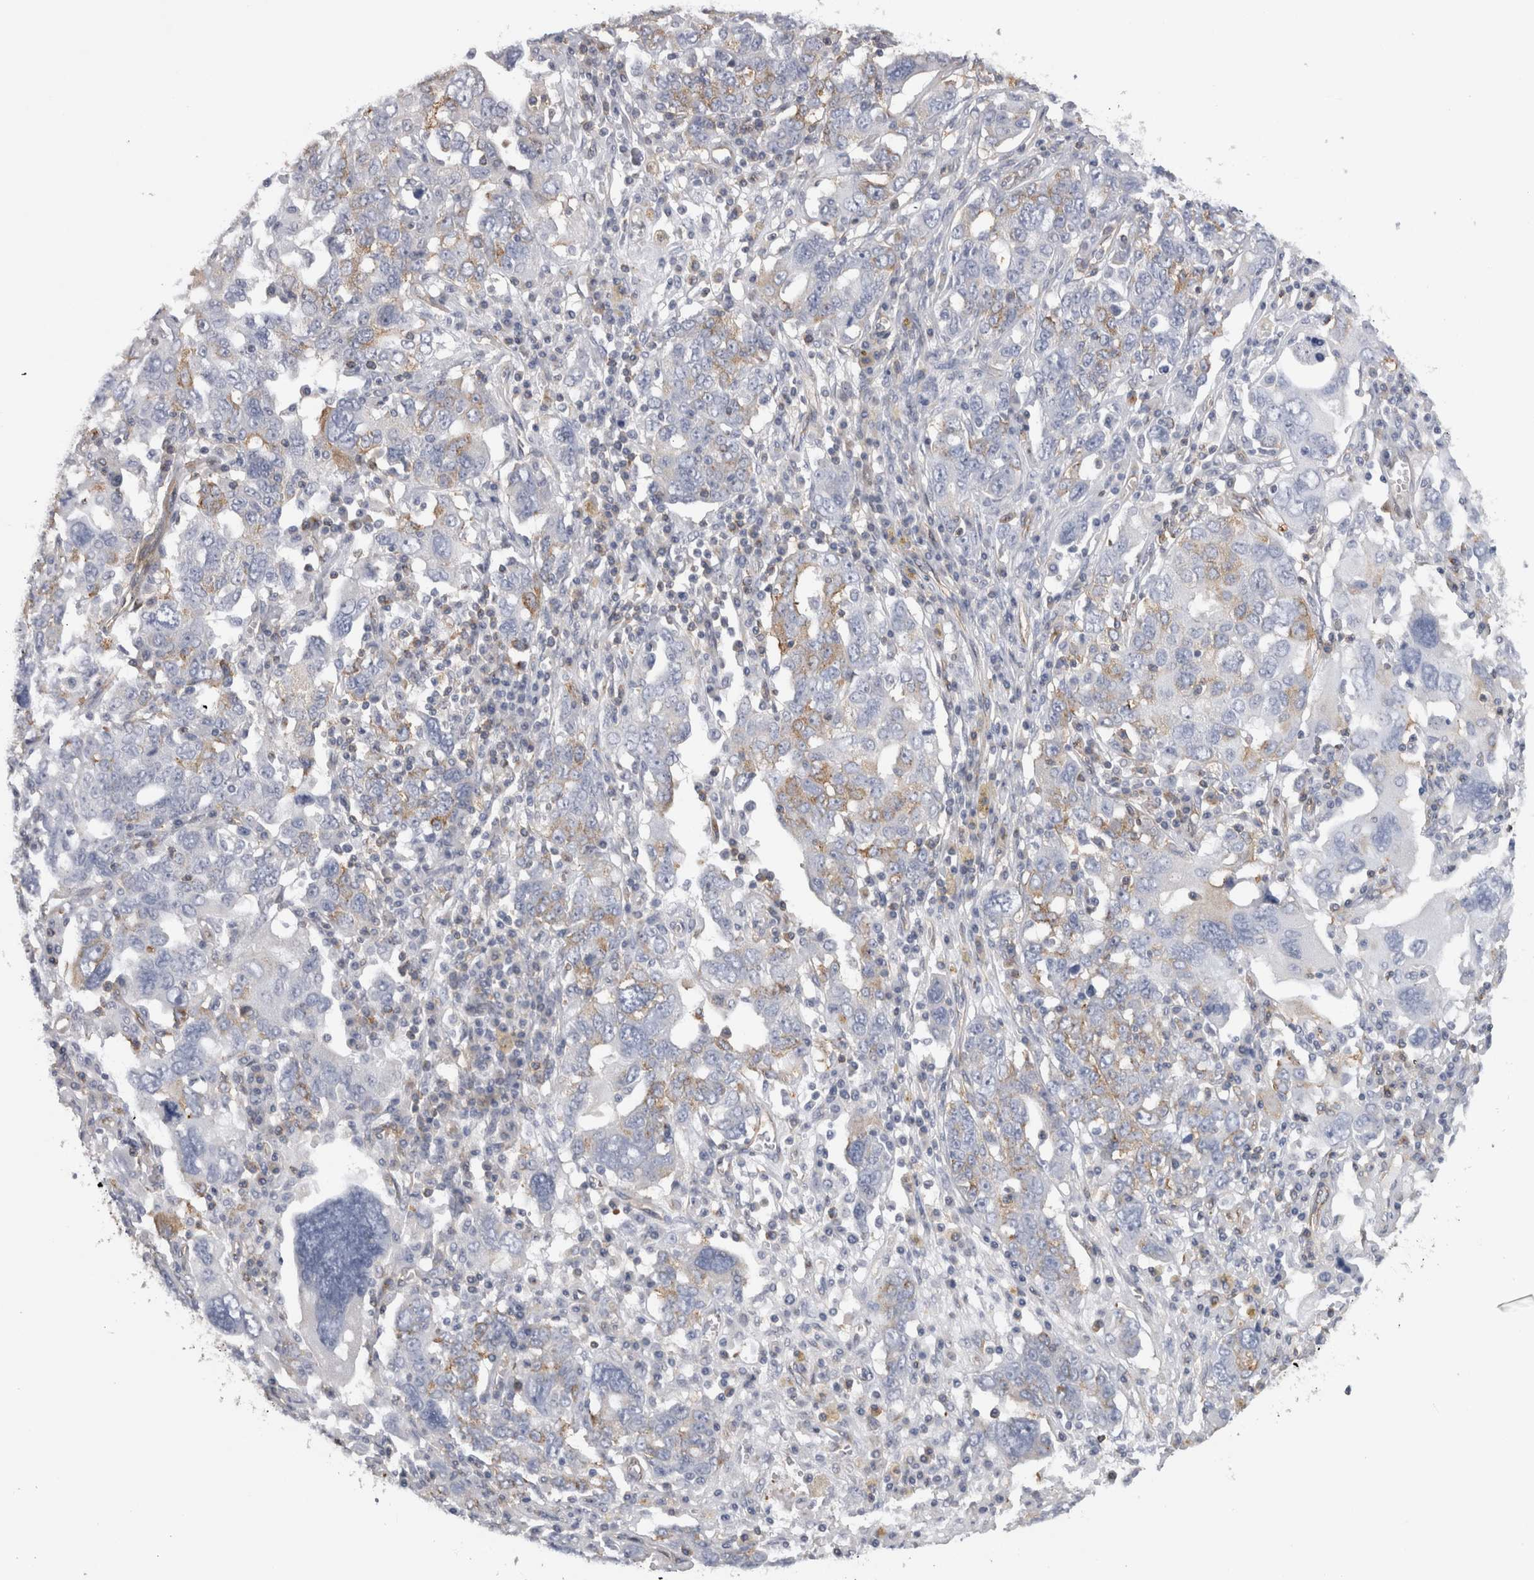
{"staining": {"intensity": "negative", "quantity": "none", "location": "none"}, "tissue": "ovarian cancer", "cell_type": "Tumor cells", "image_type": "cancer", "snomed": [{"axis": "morphology", "description": "Carcinoma, endometroid"}, {"axis": "topography", "description": "Ovary"}], "caption": "DAB (3,3'-diaminobenzidine) immunohistochemical staining of human endometroid carcinoma (ovarian) exhibits no significant expression in tumor cells.", "gene": "ATXN3", "patient": {"sex": "female", "age": 62}}